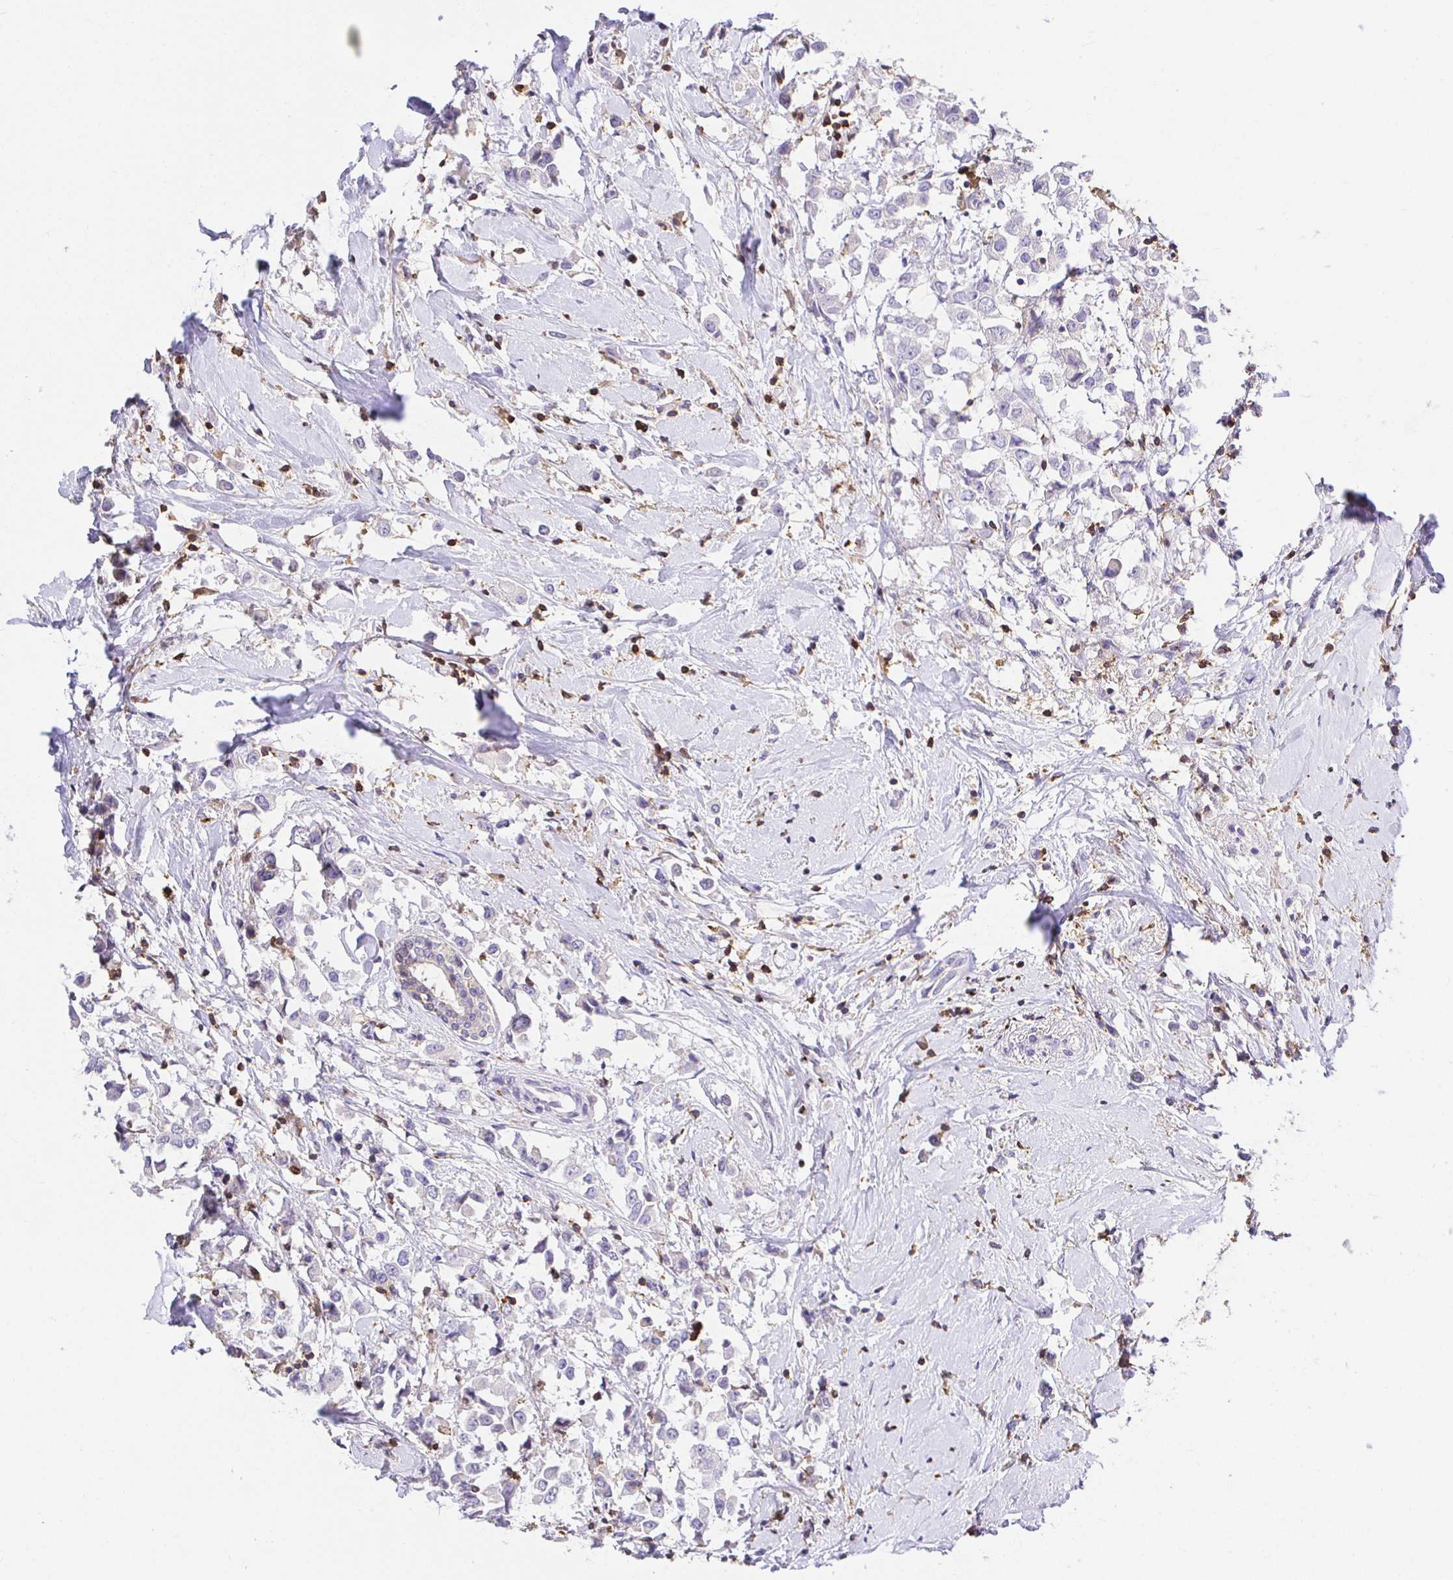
{"staining": {"intensity": "negative", "quantity": "none", "location": "none"}, "tissue": "breast cancer", "cell_type": "Tumor cells", "image_type": "cancer", "snomed": [{"axis": "morphology", "description": "Duct carcinoma"}, {"axis": "topography", "description": "Breast"}], "caption": "The micrograph shows no significant staining in tumor cells of breast infiltrating ductal carcinoma.", "gene": "SKAP1", "patient": {"sex": "female", "age": 61}}